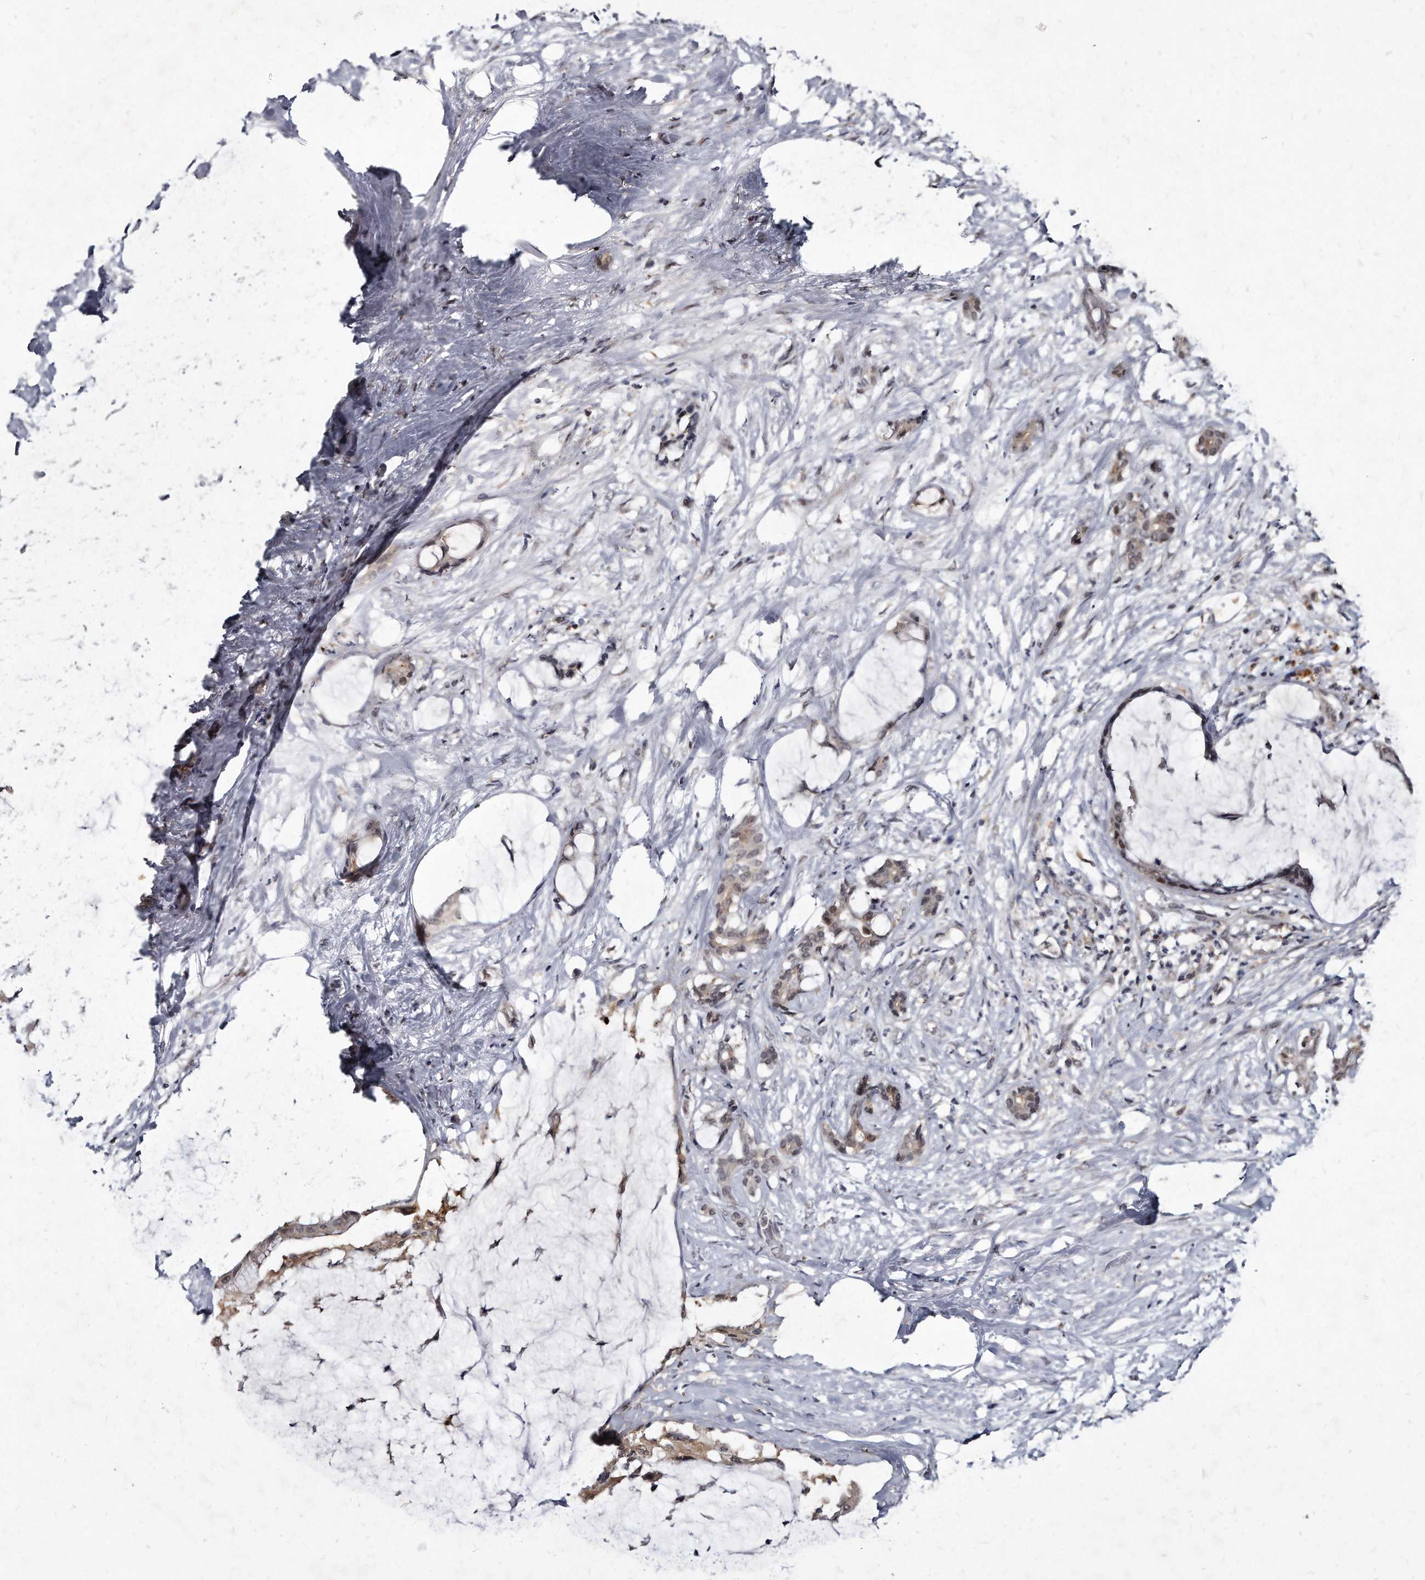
{"staining": {"intensity": "weak", "quantity": "<25%", "location": "cytoplasmic/membranous,nuclear"}, "tissue": "pancreatic cancer", "cell_type": "Tumor cells", "image_type": "cancer", "snomed": [{"axis": "morphology", "description": "Adenocarcinoma, NOS"}, {"axis": "topography", "description": "Pancreas"}], "caption": "Immunohistochemical staining of human pancreatic cancer reveals no significant expression in tumor cells.", "gene": "KLHDC3", "patient": {"sex": "male", "age": 41}}